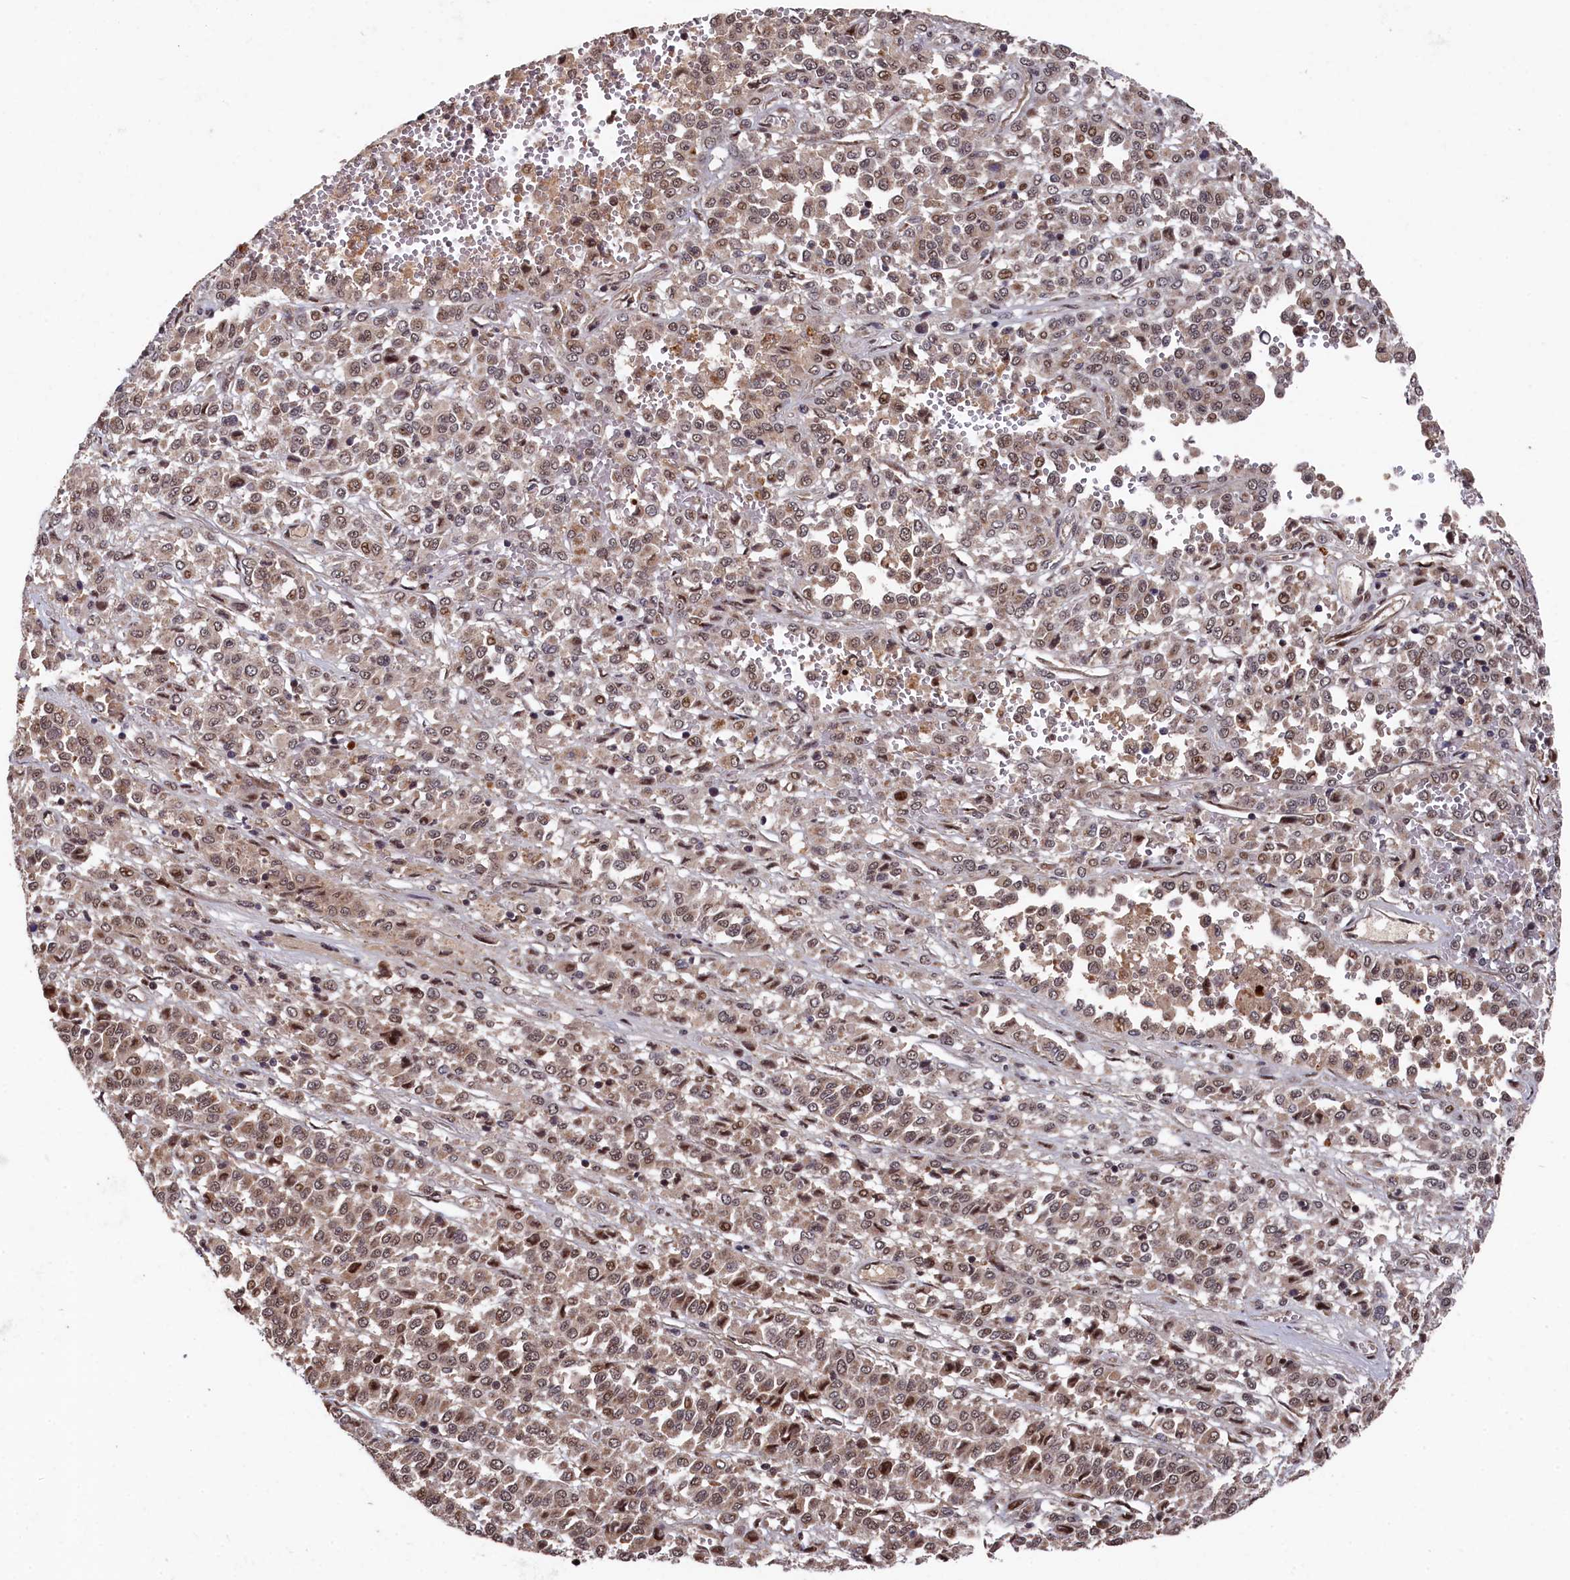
{"staining": {"intensity": "moderate", "quantity": ">75%", "location": "cytoplasmic/membranous,nuclear"}, "tissue": "melanoma", "cell_type": "Tumor cells", "image_type": "cancer", "snomed": [{"axis": "morphology", "description": "Malignant melanoma, Metastatic site"}, {"axis": "topography", "description": "Pancreas"}], "caption": "Brown immunohistochemical staining in malignant melanoma (metastatic site) demonstrates moderate cytoplasmic/membranous and nuclear positivity in about >75% of tumor cells. (DAB (3,3'-diaminobenzidine) IHC with brightfield microscopy, high magnification).", "gene": "CLPX", "patient": {"sex": "female", "age": 30}}